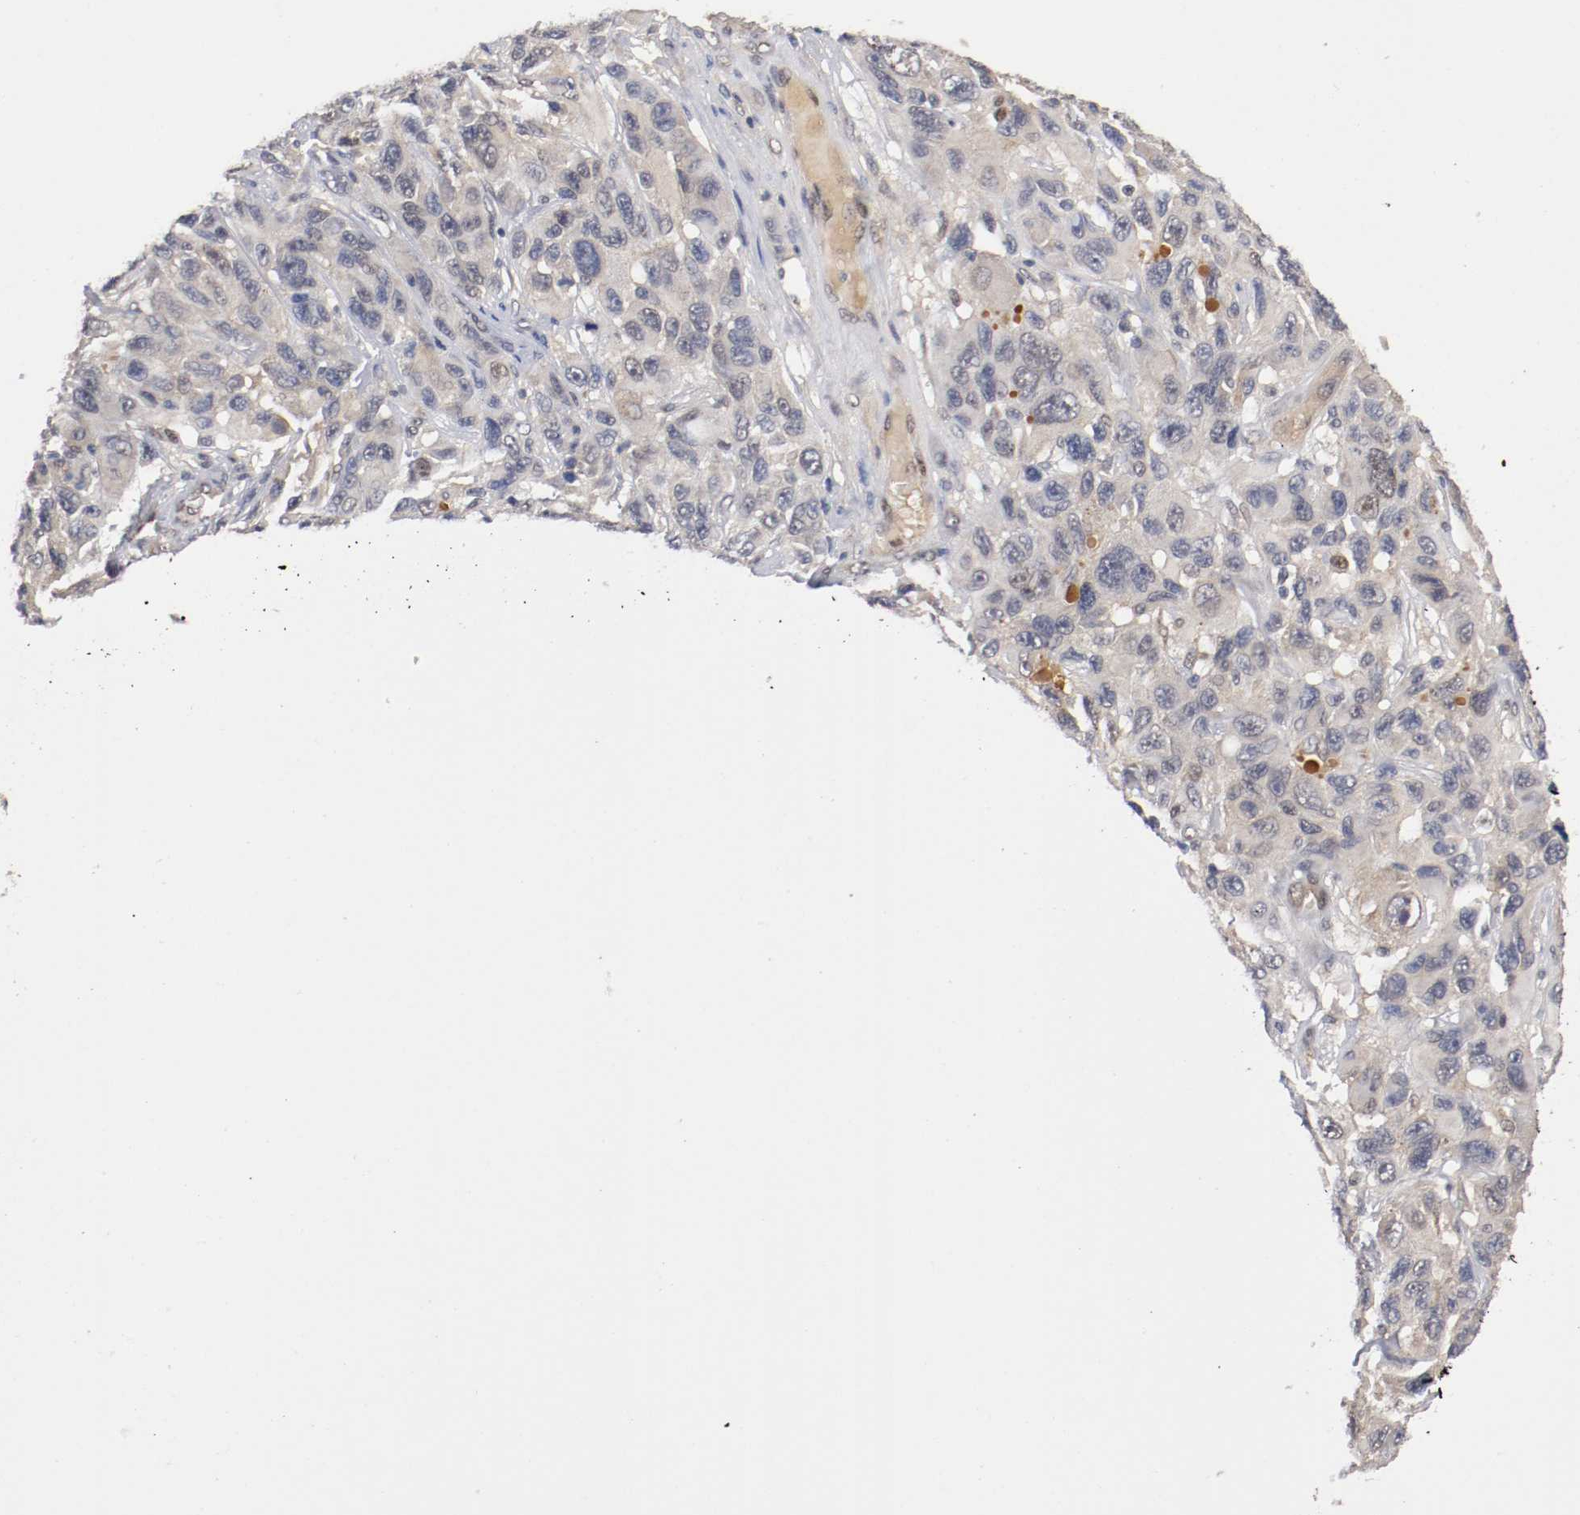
{"staining": {"intensity": "weak", "quantity": "<25%", "location": "cytoplasmic/membranous"}, "tissue": "melanoma", "cell_type": "Tumor cells", "image_type": "cancer", "snomed": [{"axis": "morphology", "description": "Malignant melanoma, NOS"}, {"axis": "topography", "description": "Skin"}], "caption": "Immunohistochemical staining of melanoma displays no significant expression in tumor cells. Nuclei are stained in blue.", "gene": "DNMT3B", "patient": {"sex": "male", "age": 53}}